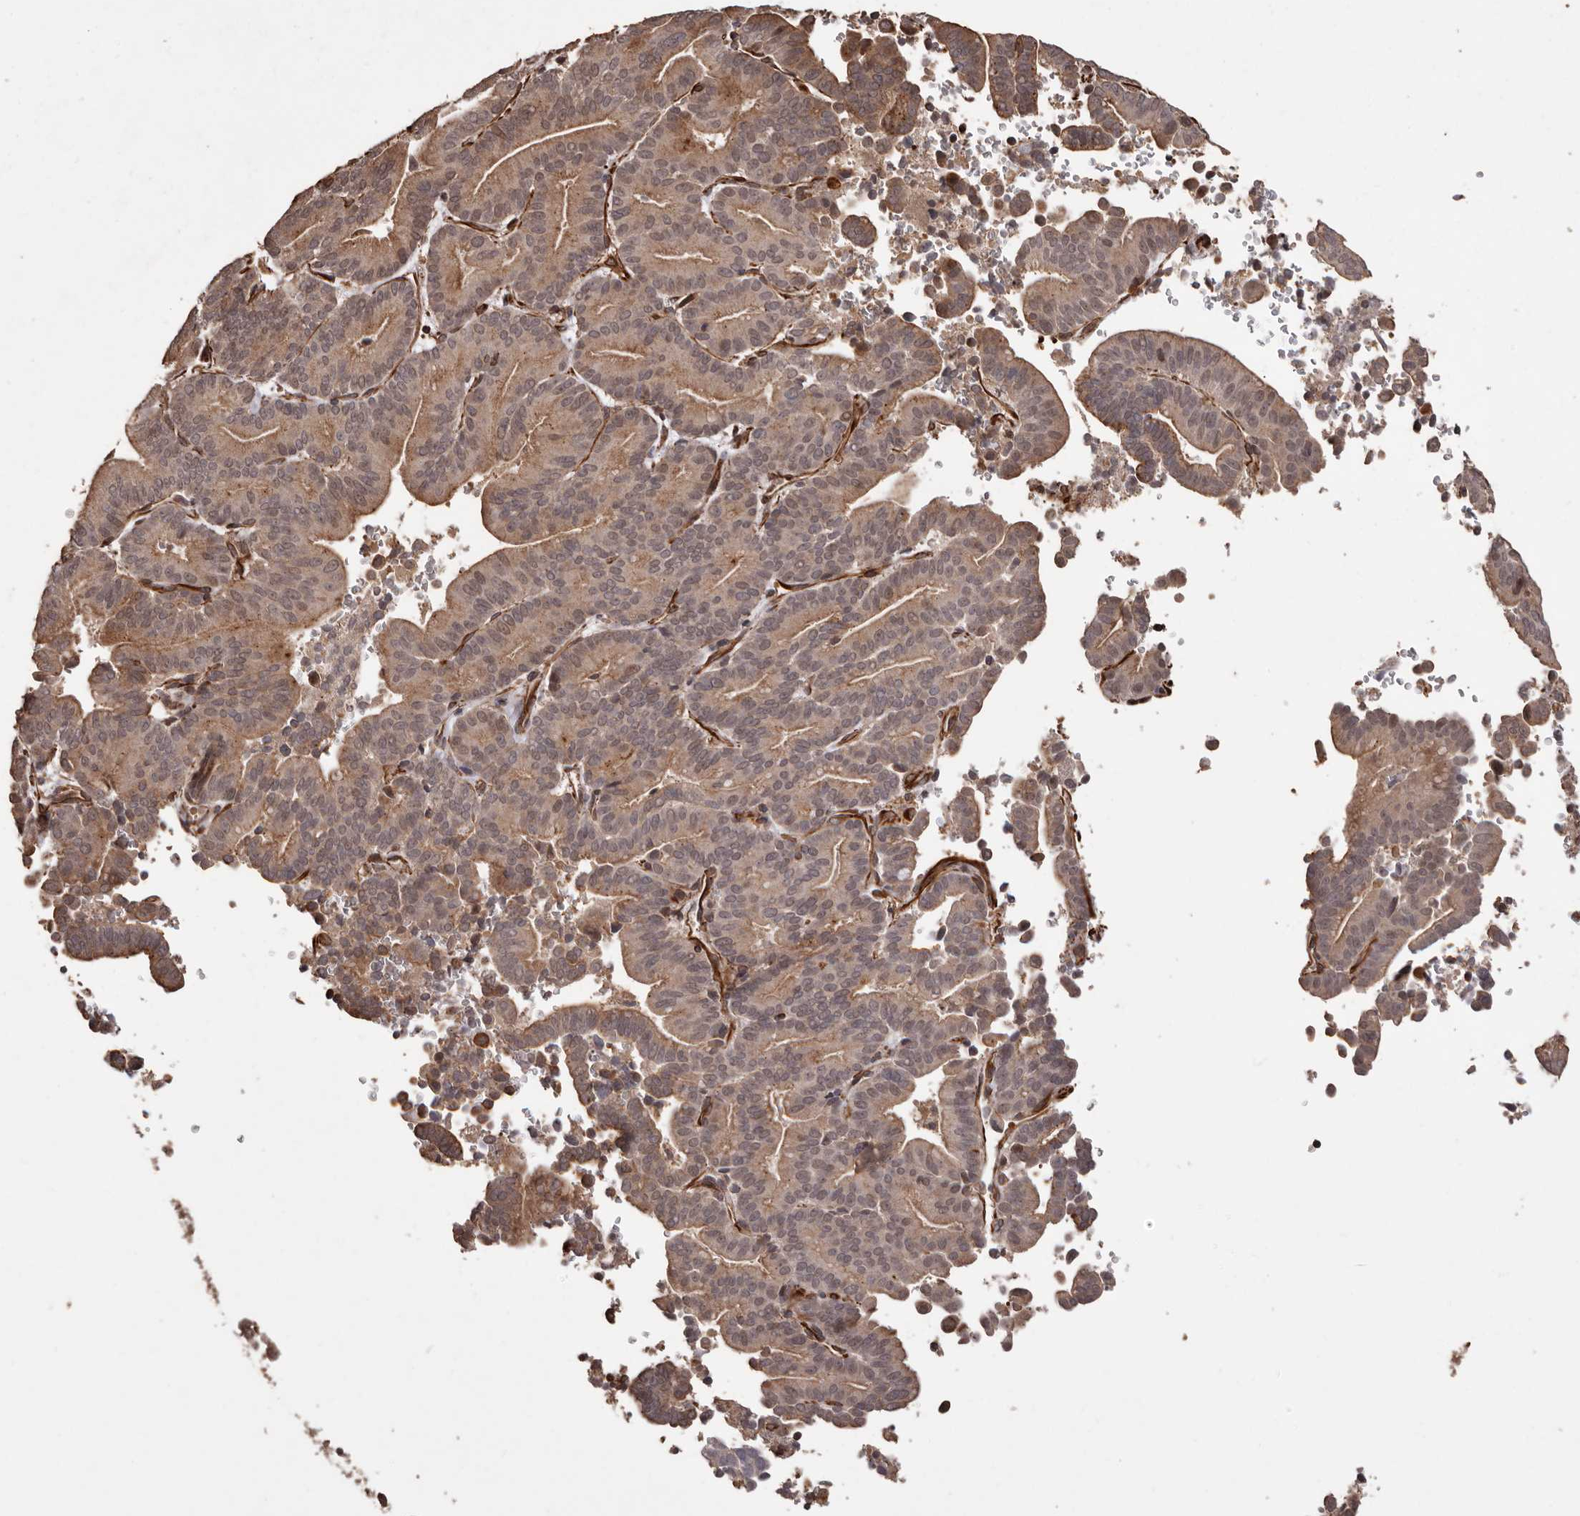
{"staining": {"intensity": "moderate", "quantity": ">75%", "location": "cytoplasmic/membranous"}, "tissue": "liver cancer", "cell_type": "Tumor cells", "image_type": "cancer", "snomed": [{"axis": "morphology", "description": "Cholangiocarcinoma"}, {"axis": "topography", "description": "Liver"}], "caption": "The photomicrograph reveals a brown stain indicating the presence of a protein in the cytoplasmic/membranous of tumor cells in liver cholangiocarcinoma.", "gene": "BRAT1", "patient": {"sex": "female", "age": 75}}